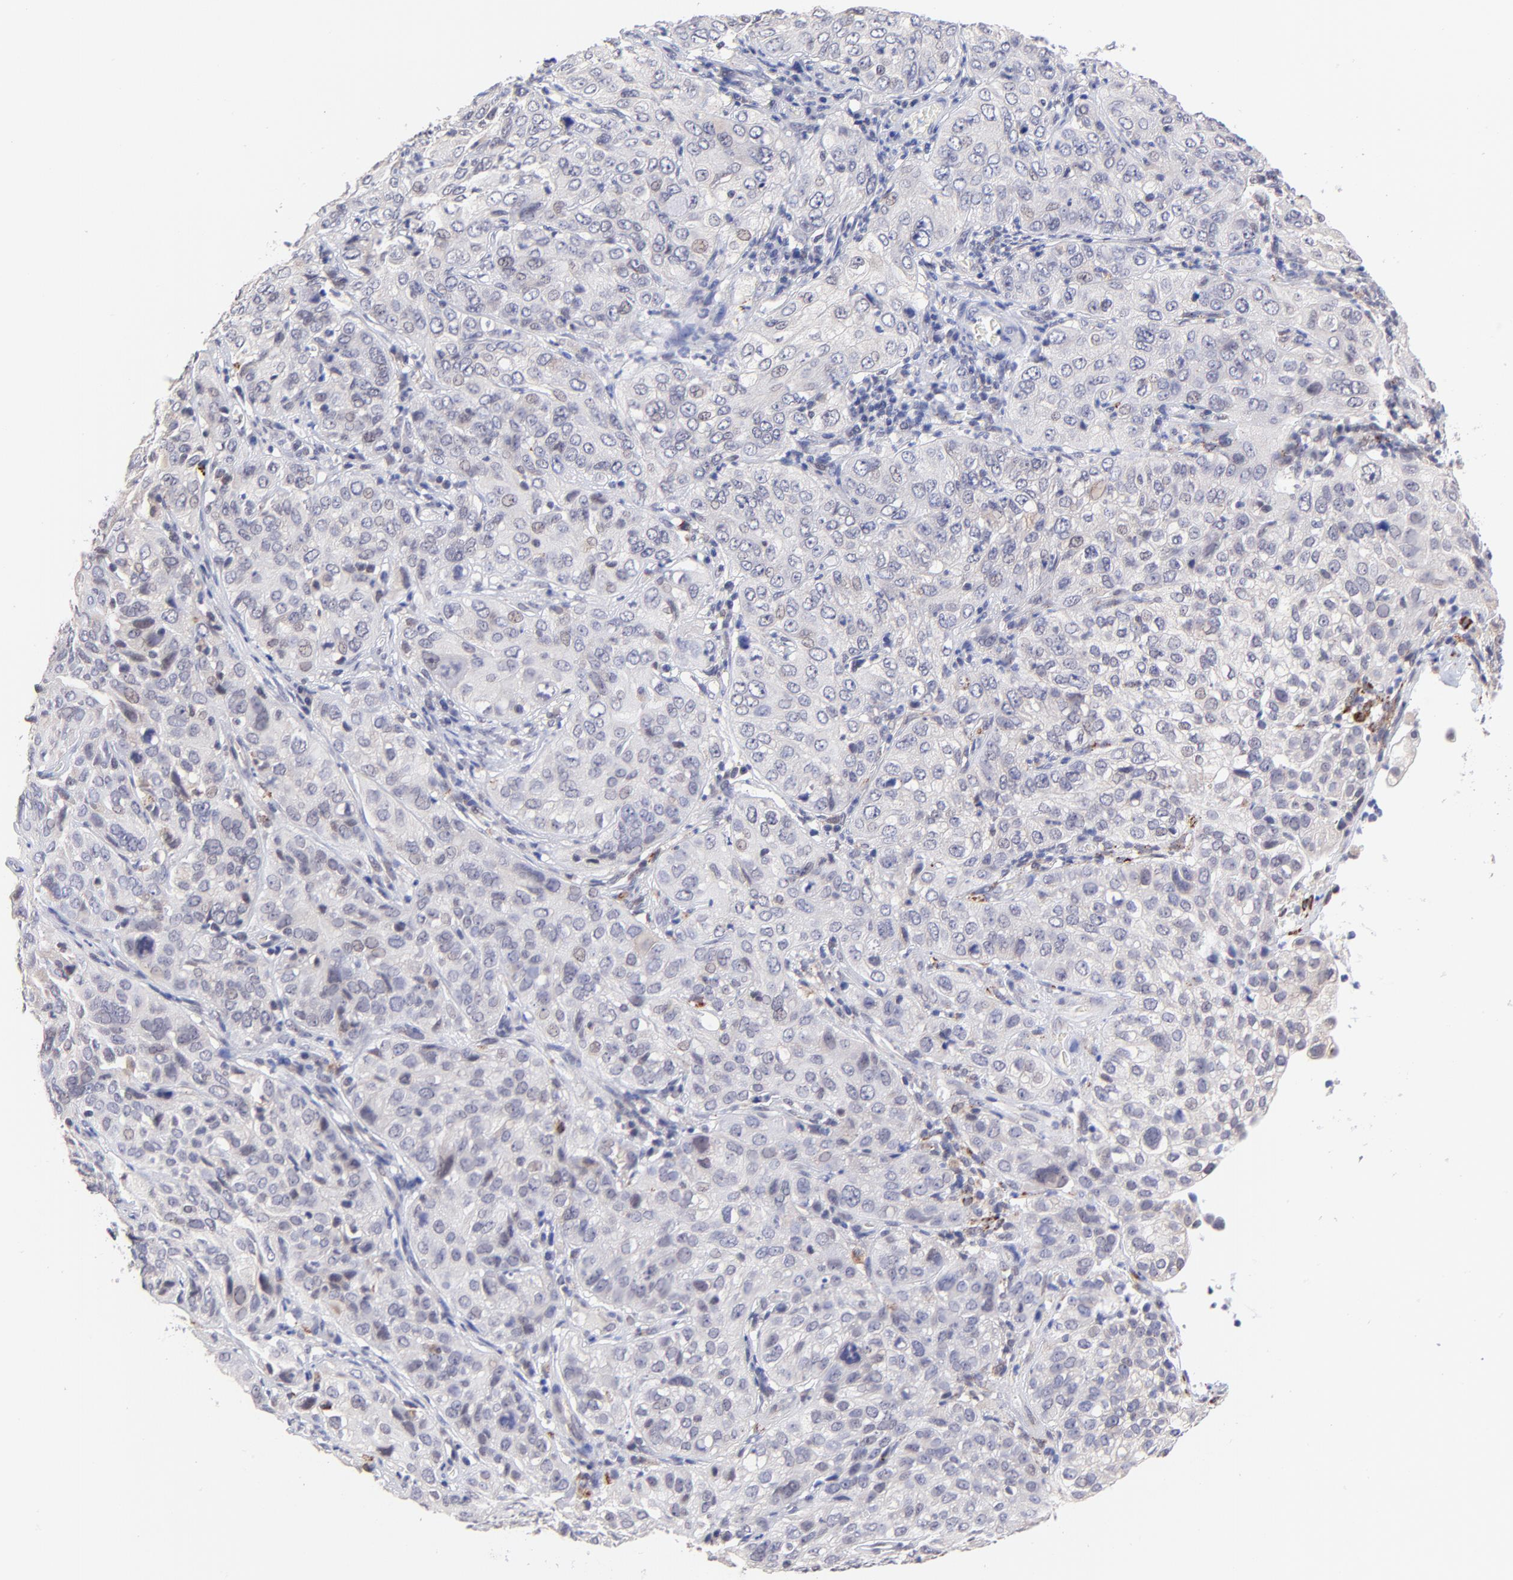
{"staining": {"intensity": "negative", "quantity": "none", "location": "none"}, "tissue": "cervical cancer", "cell_type": "Tumor cells", "image_type": "cancer", "snomed": [{"axis": "morphology", "description": "Squamous cell carcinoma, NOS"}, {"axis": "topography", "description": "Cervix"}], "caption": "IHC of human cervical cancer shows no positivity in tumor cells.", "gene": "ZNF747", "patient": {"sex": "female", "age": 38}}